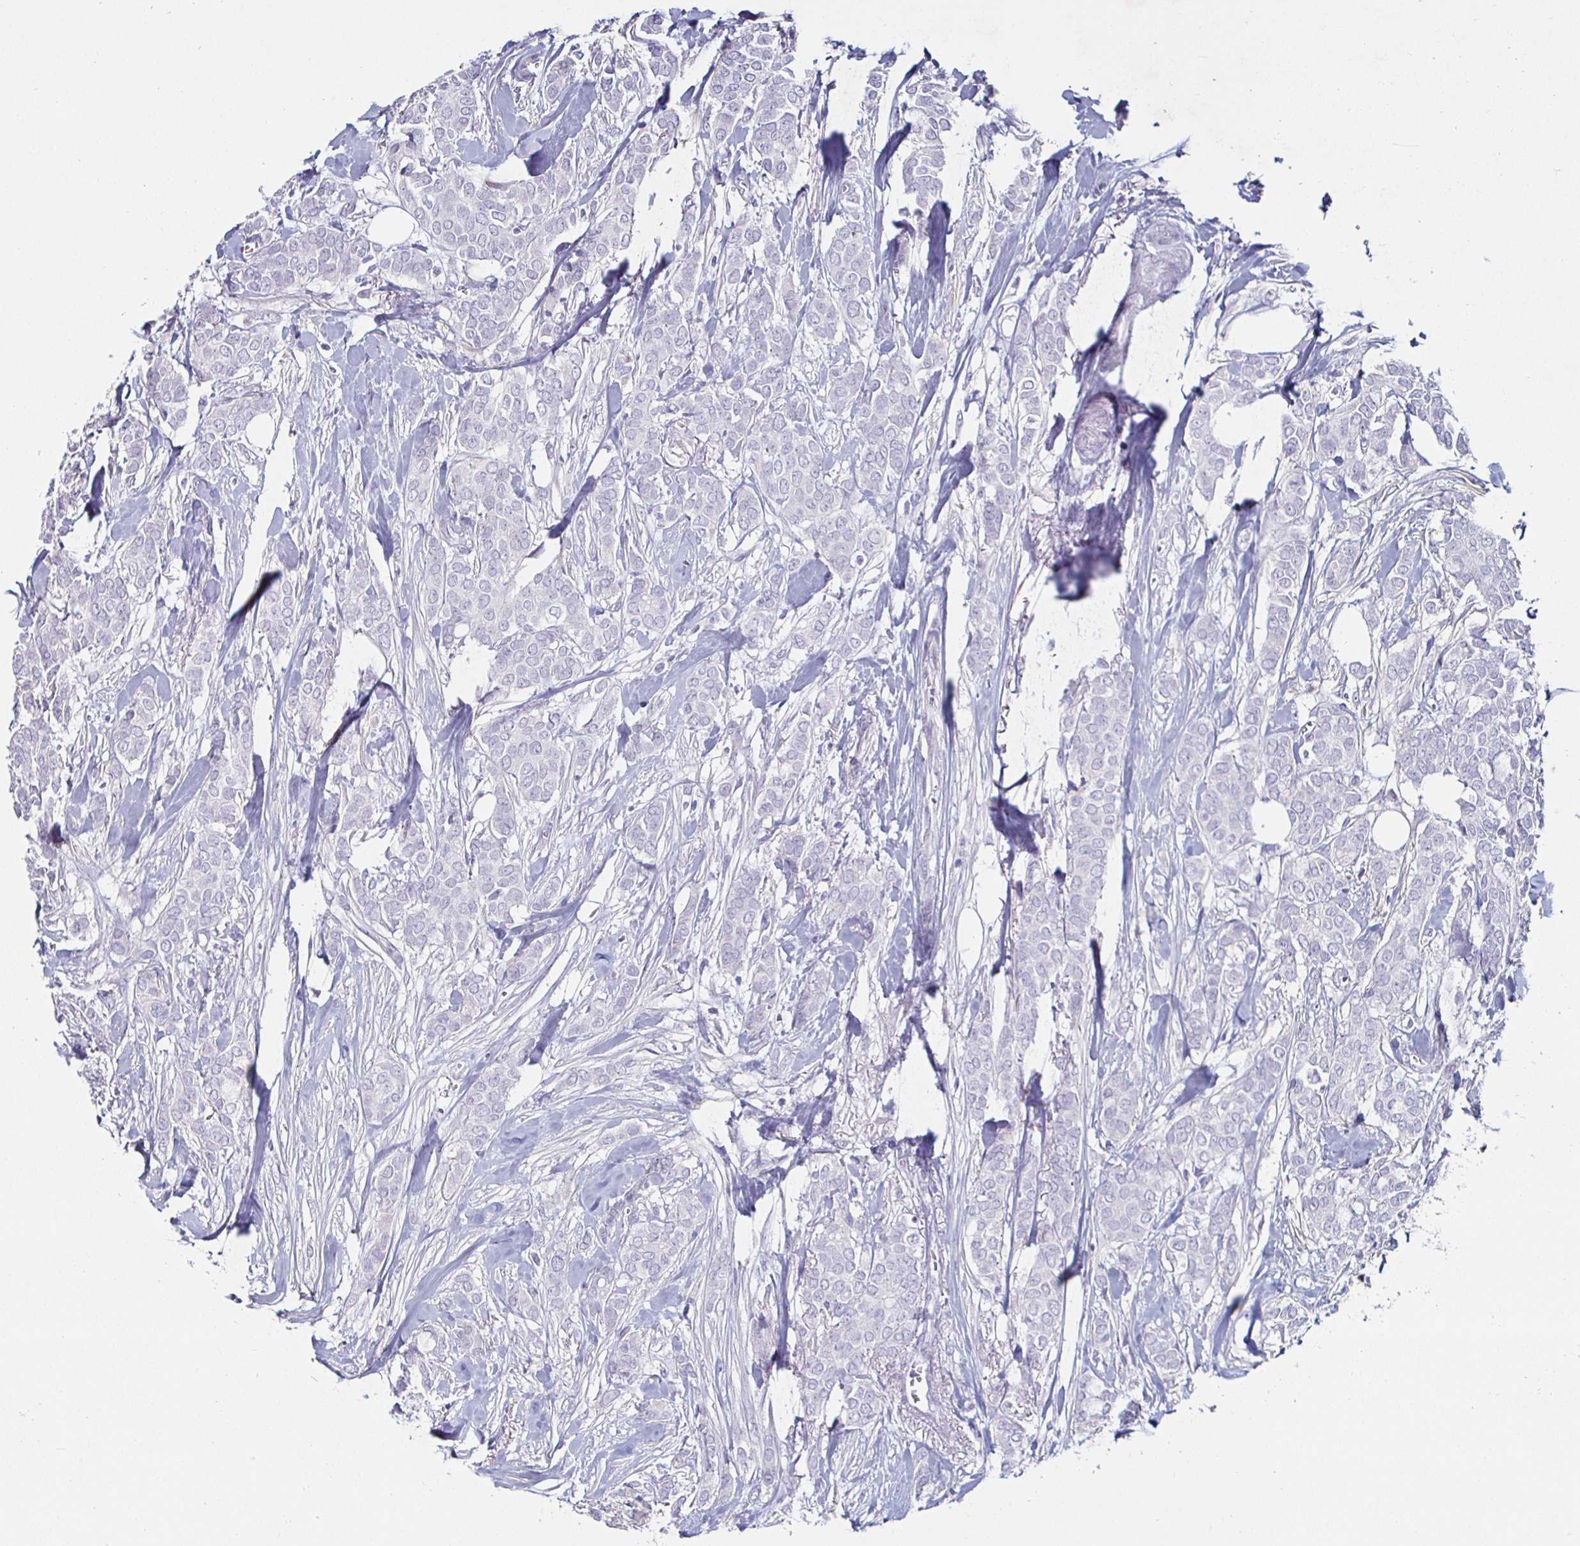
{"staining": {"intensity": "negative", "quantity": "none", "location": "none"}, "tissue": "breast cancer", "cell_type": "Tumor cells", "image_type": "cancer", "snomed": [{"axis": "morphology", "description": "Duct carcinoma"}, {"axis": "topography", "description": "Breast"}], "caption": "Breast cancer (intraductal carcinoma) was stained to show a protein in brown. There is no significant staining in tumor cells.", "gene": "ENPP1", "patient": {"sex": "female", "age": 84}}